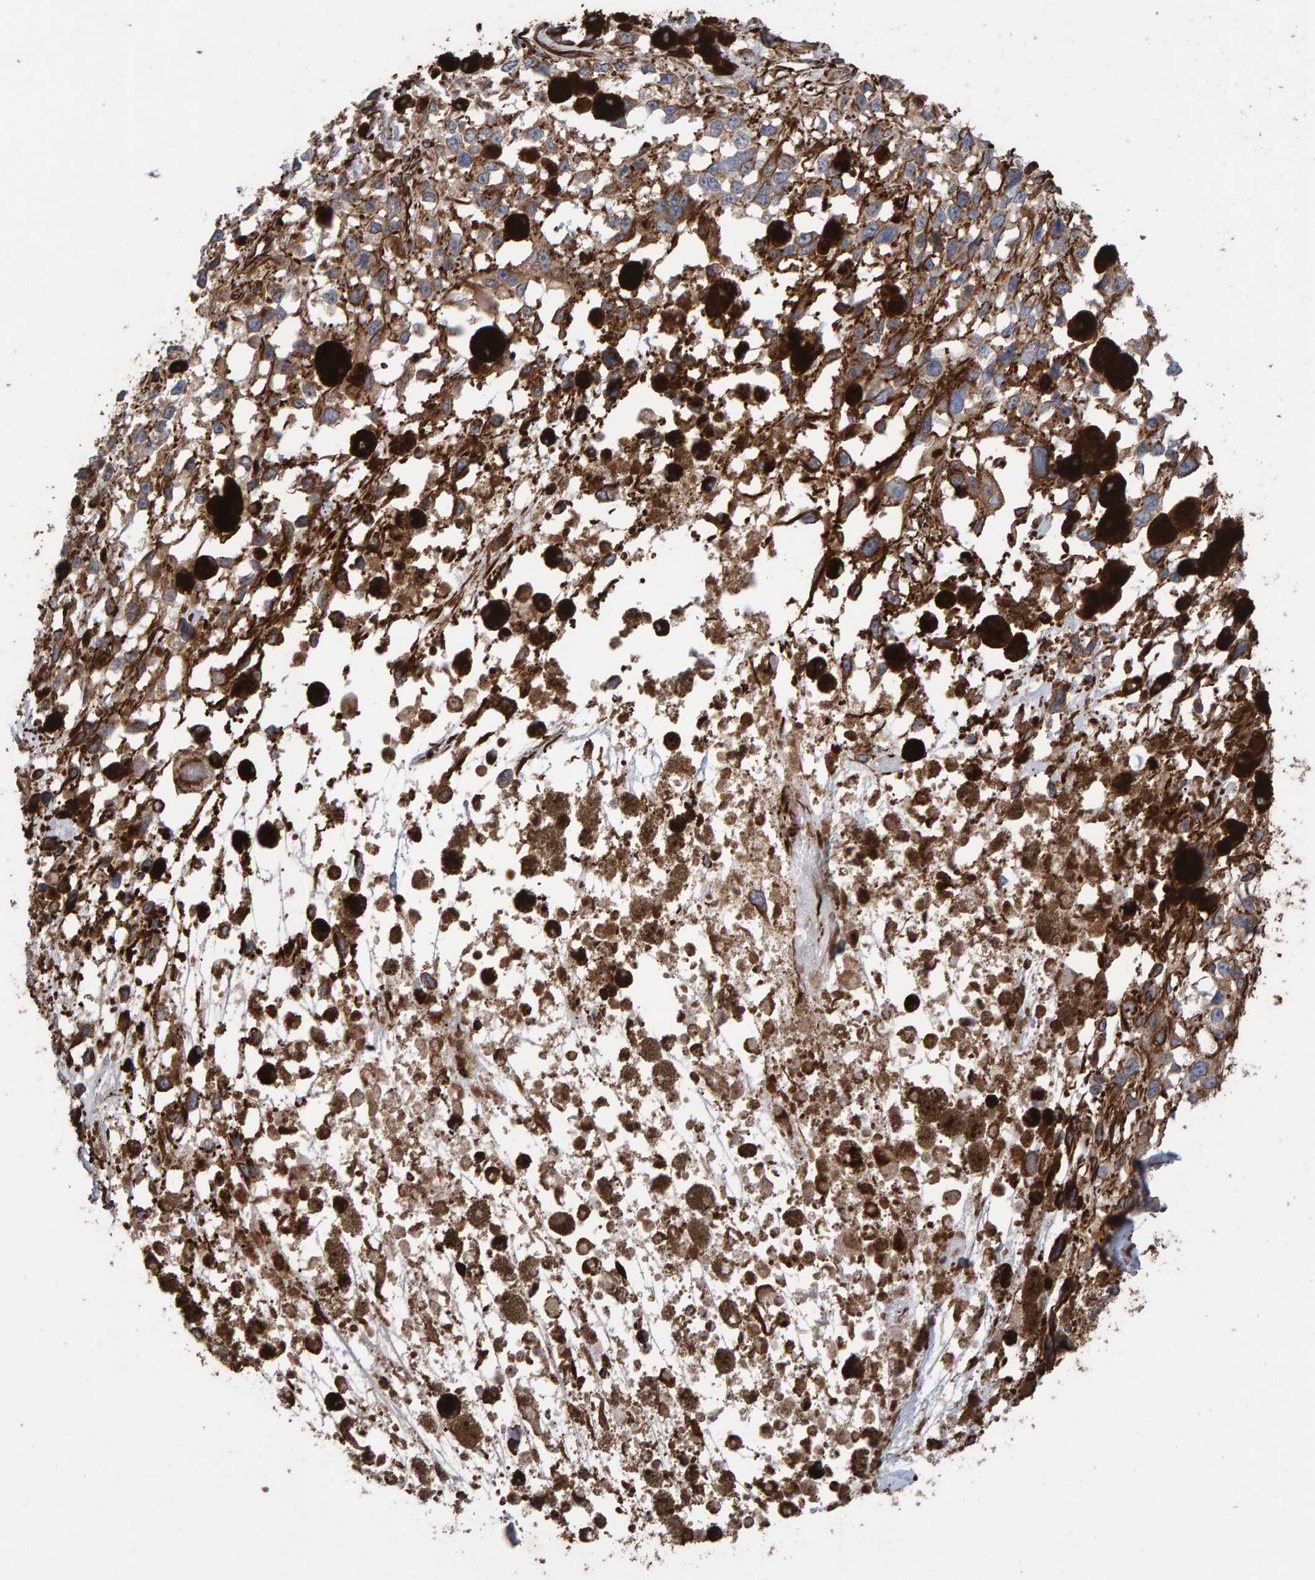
{"staining": {"intensity": "moderate", "quantity": ">75%", "location": "cytoplasmic/membranous"}, "tissue": "melanoma", "cell_type": "Tumor cells", "image_type": "cancer", "snomed": [{"axis": "morphology", "description": "Malignant melanoma, Metastatic site"}, {"axis": "topography", "description": "Lymph node"}], "caption": "Tumor cells demonstrate medium levels of moderate cytoplasmic/membranous positivity in about >75% of cells in melanoma.", "gene": "ZNF347", "patient": {"sex": "male", "age": 59}}